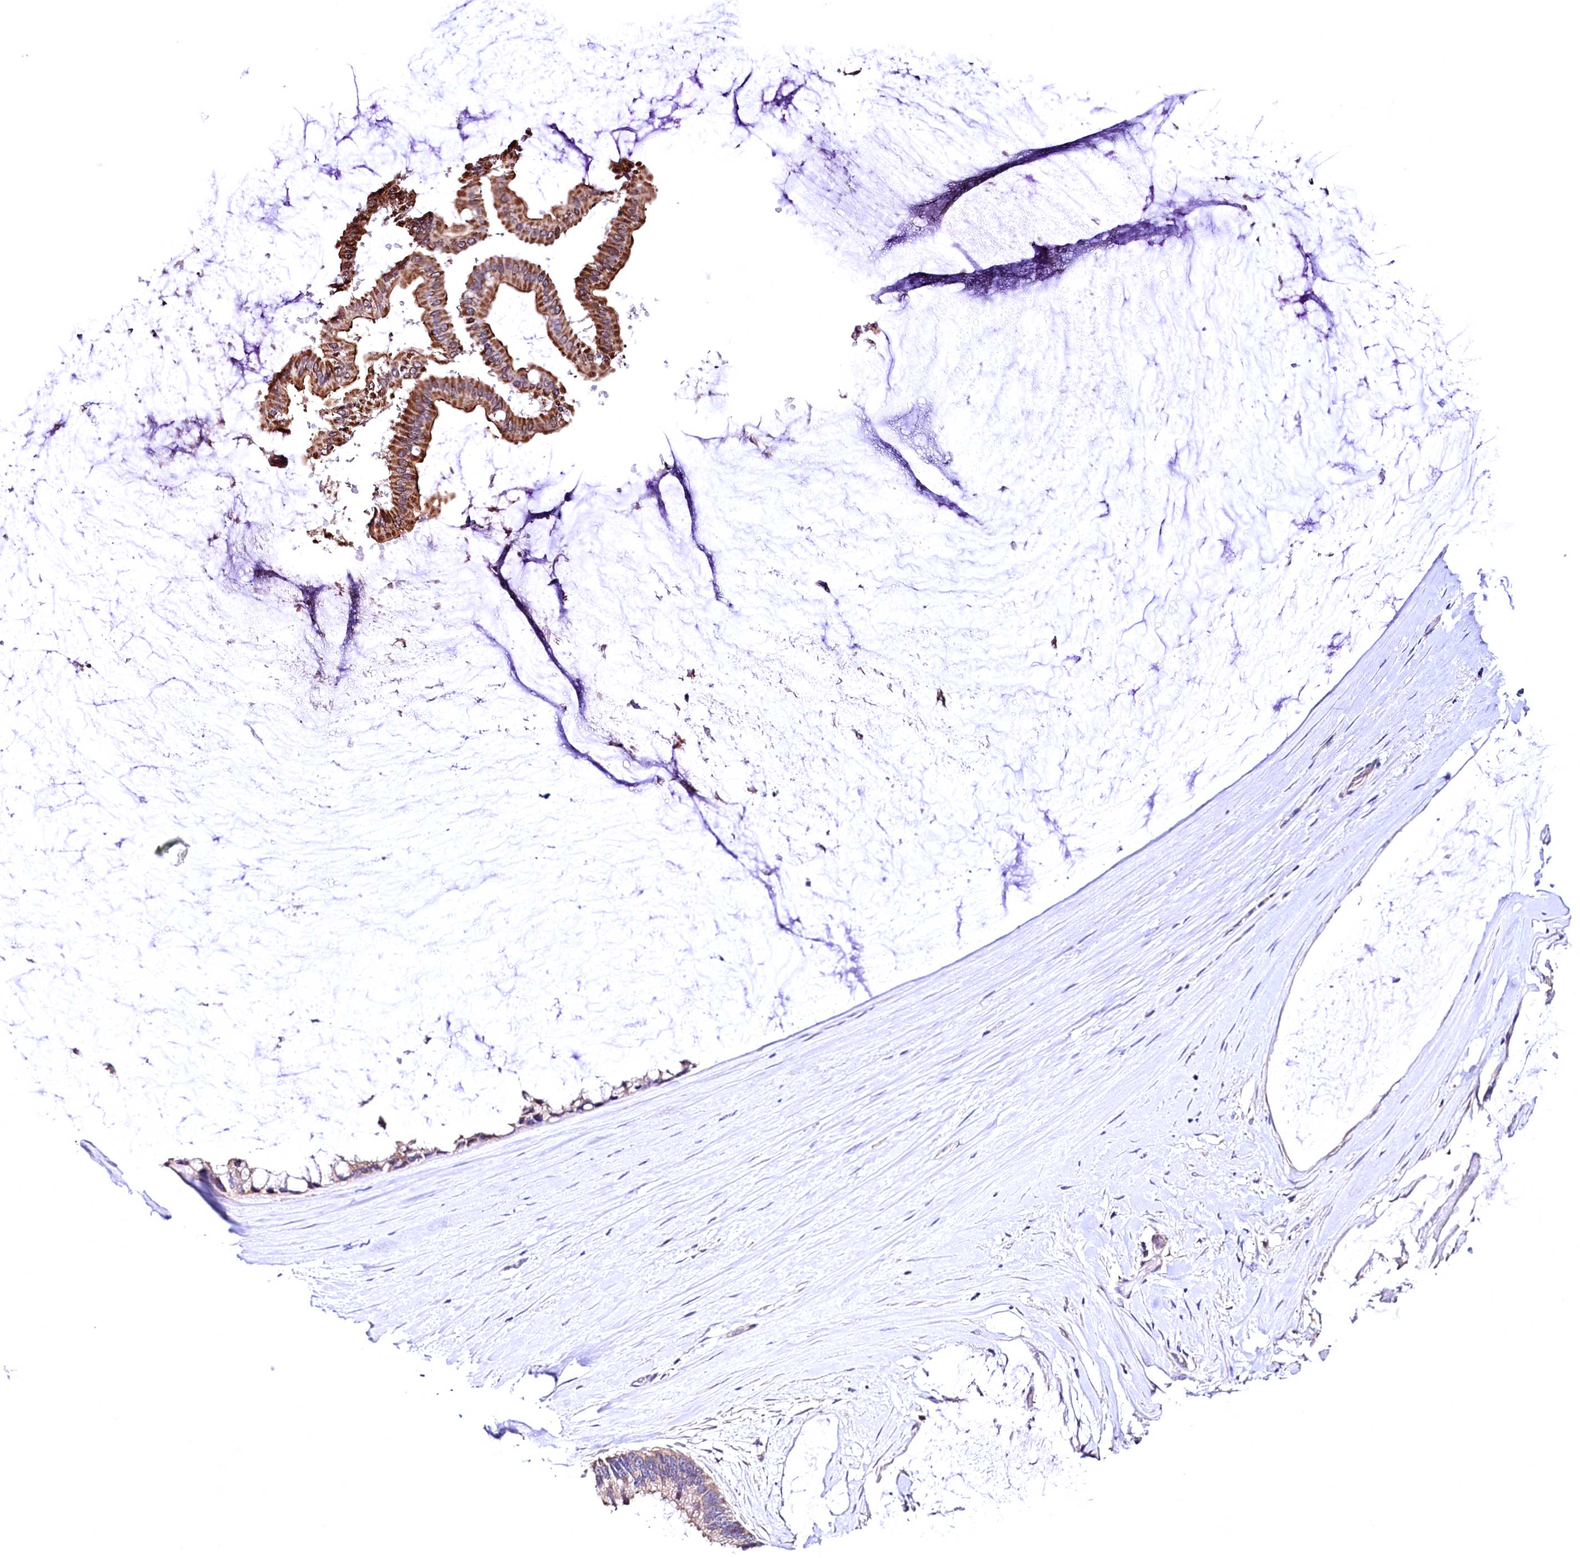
{"staining": {"intensity": "strong", "quantity": ">75%", "location": "cytoplasmic/membranous"}, "tissue": "ovarian cancer", "cell_type": "Tumor cells", "image_type": "cancer", "snomed": [{"axis": "morphology", "description": "Cystadenocarcinoma, mucinous, NOS"}, {"axis": "topography", "description": "Ovary"}], "caption": "The photomicrograph shows staining of ovarian cancer (mucinous cystadenocarcinoma), revealing strong cytoplasmic/membranous protein positivity (brown color) within tumor cells.", "gene": "MRPL57", "patient": {"sex": "female", "age": 39}}